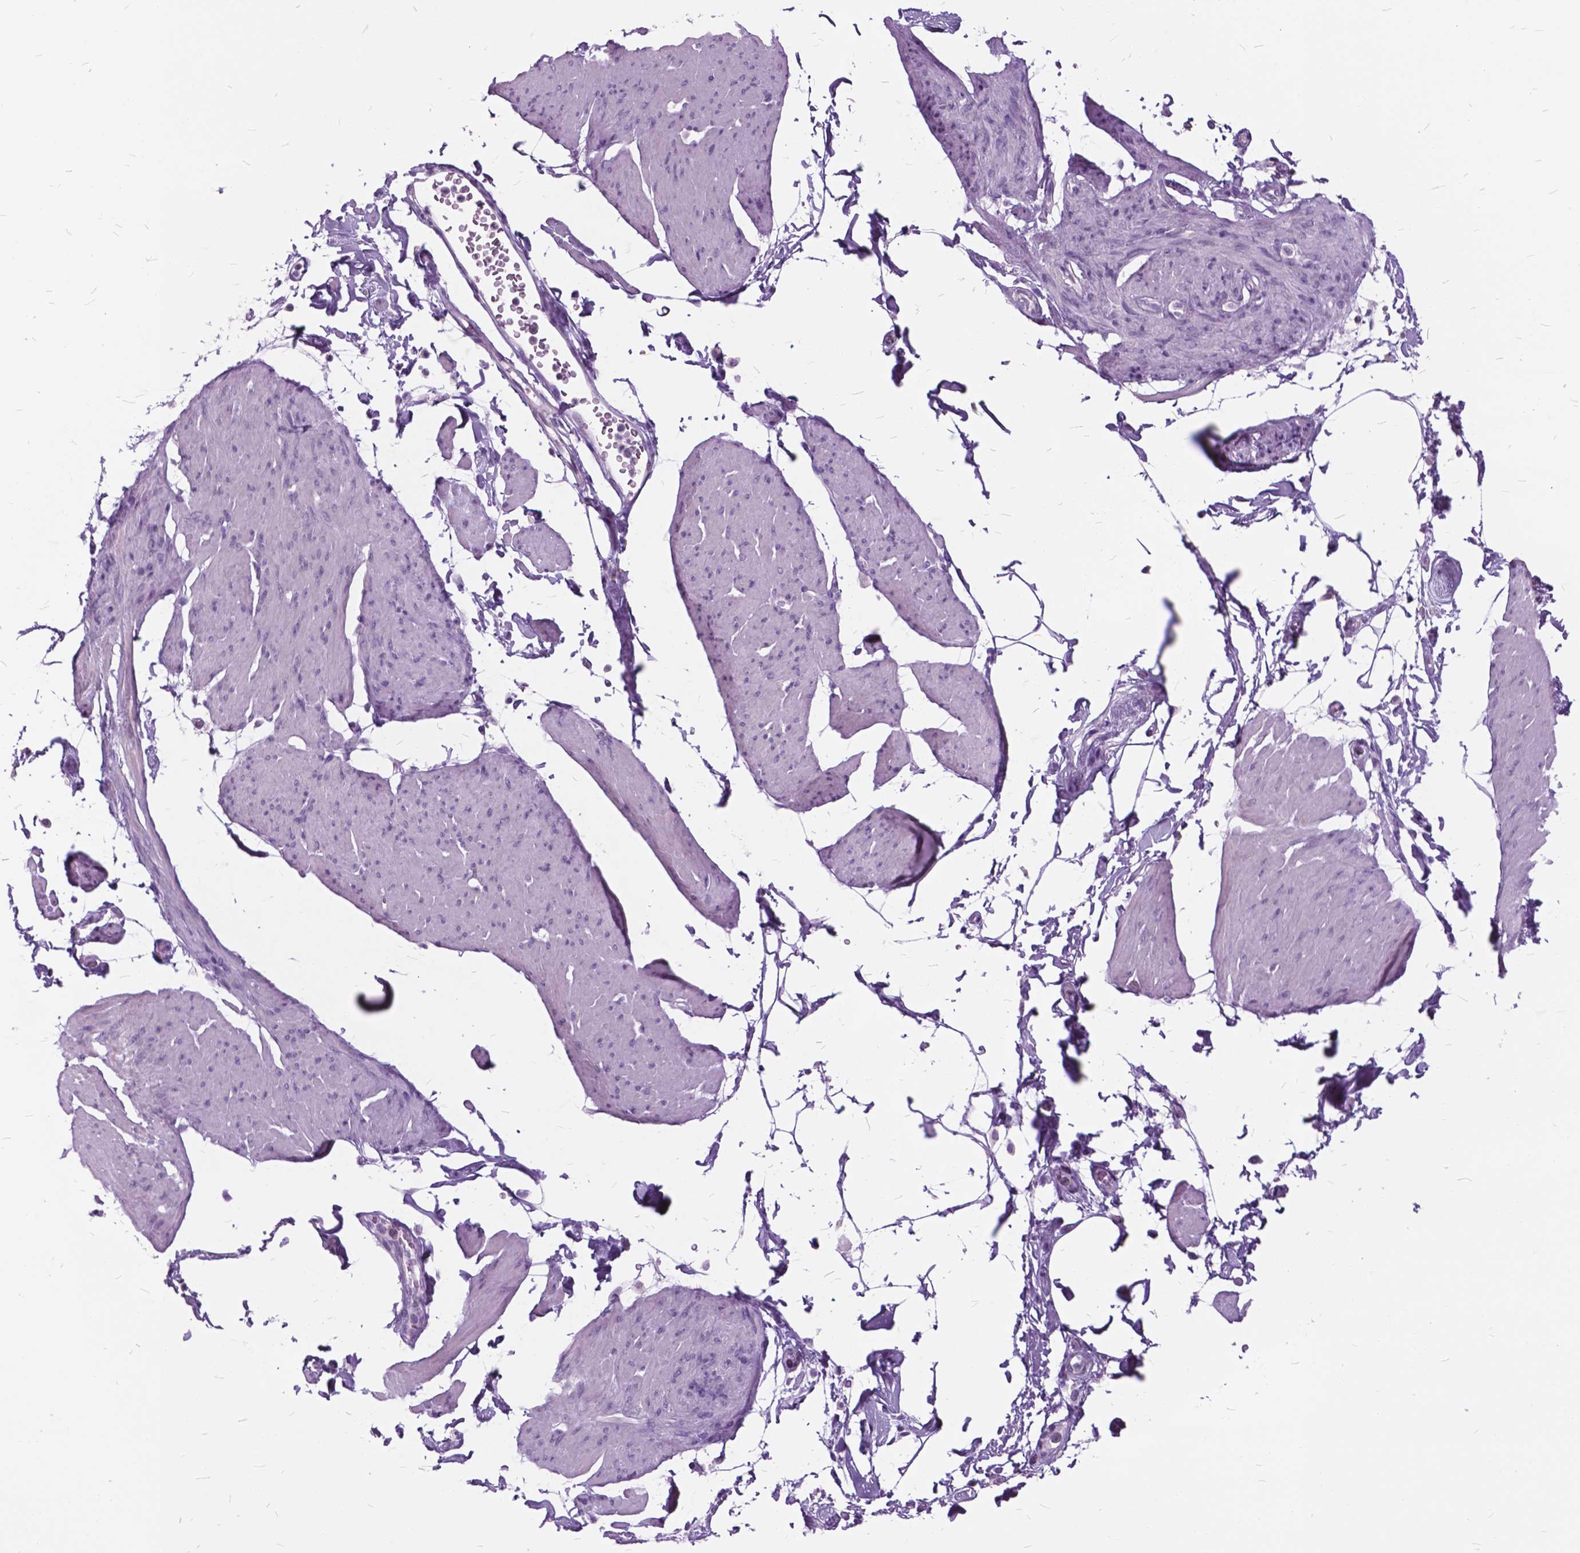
{"staining": {"intensity": "negative", "quantity": "none", "location": "none"}, "tissue": "smooth muscle", "cell_type": "Smooth muscle cells", "image_type": "normal", "snomed": [{"axis": "morphology", "description": "Normal tissue, NOS"}, {"axis": "topography", "description": "Adipose tissue"}, {"axis": "topography", "description": "Smooth muscle"}, {"axis": "topography", "description": "Peripheral nerve tissue"}], "caption": "Immunohistochemistry of unremarkable smooth muscle exhibits no positivity in smooth muscle cells.", "gene": "SP140", "patient": {"sex": "male", "age": 83}}